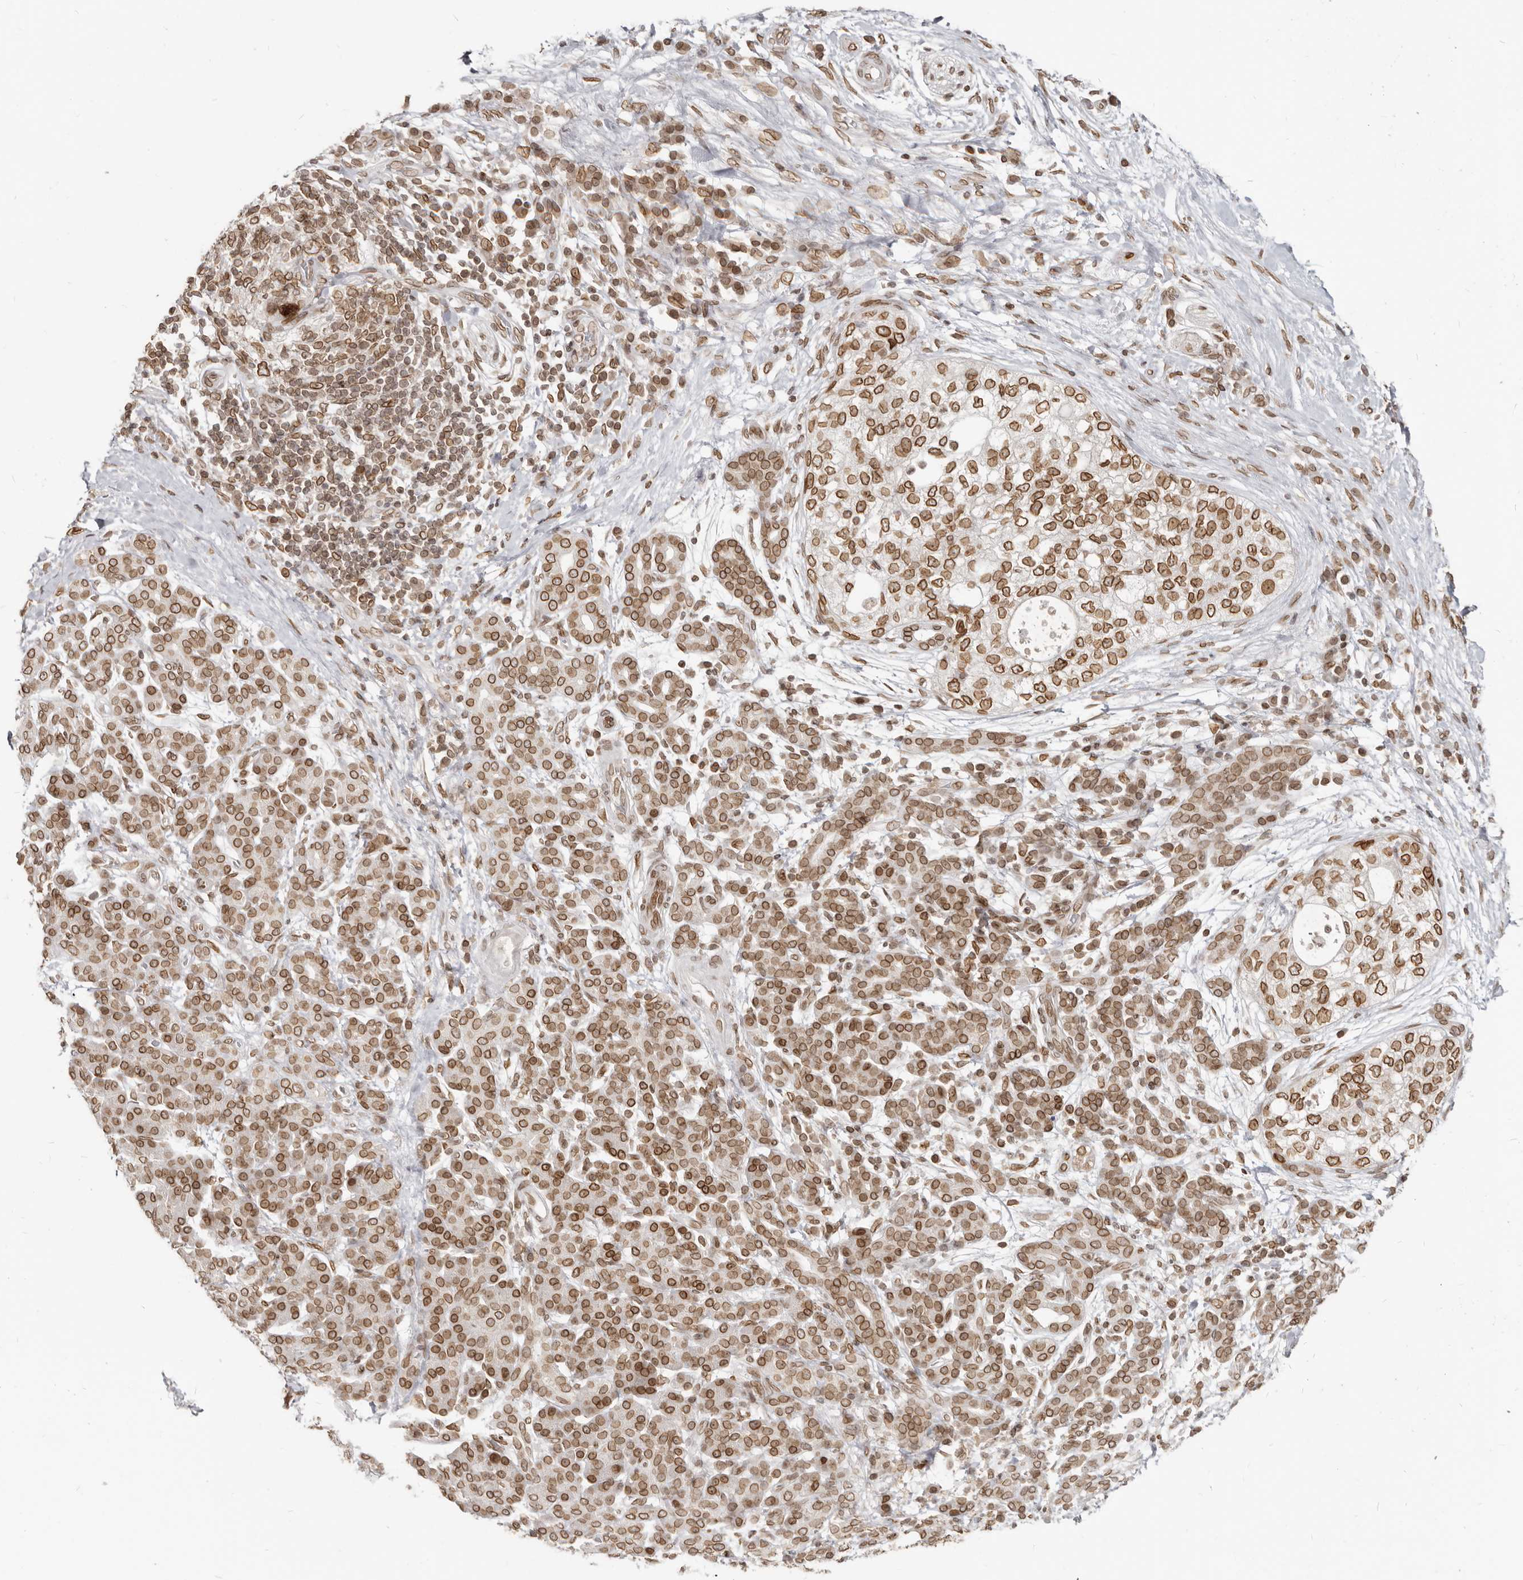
{"staining": {"intensity": "moderate", "quantity": ">75%", "location": "cytoplasmic/membranous,nuclear"}, "tissue": "pancreatic cancer", "cell_type": "Tumor cells", "image_type": "cancer", "snomed": [{"axis": "morphology", "description": "Adenocarcinoma, NOS"}, {"axis": "topography", "description": "Pancreas"}], "caption": "Protein staining of adenocarcinoma (pancreatic) tissue displays moderate cytoplasmic/membranous and nuclear staining in approximately >75% of tumor cells.", "gene": "NUP153", "patient": {"sex": "male", "age": 72}}